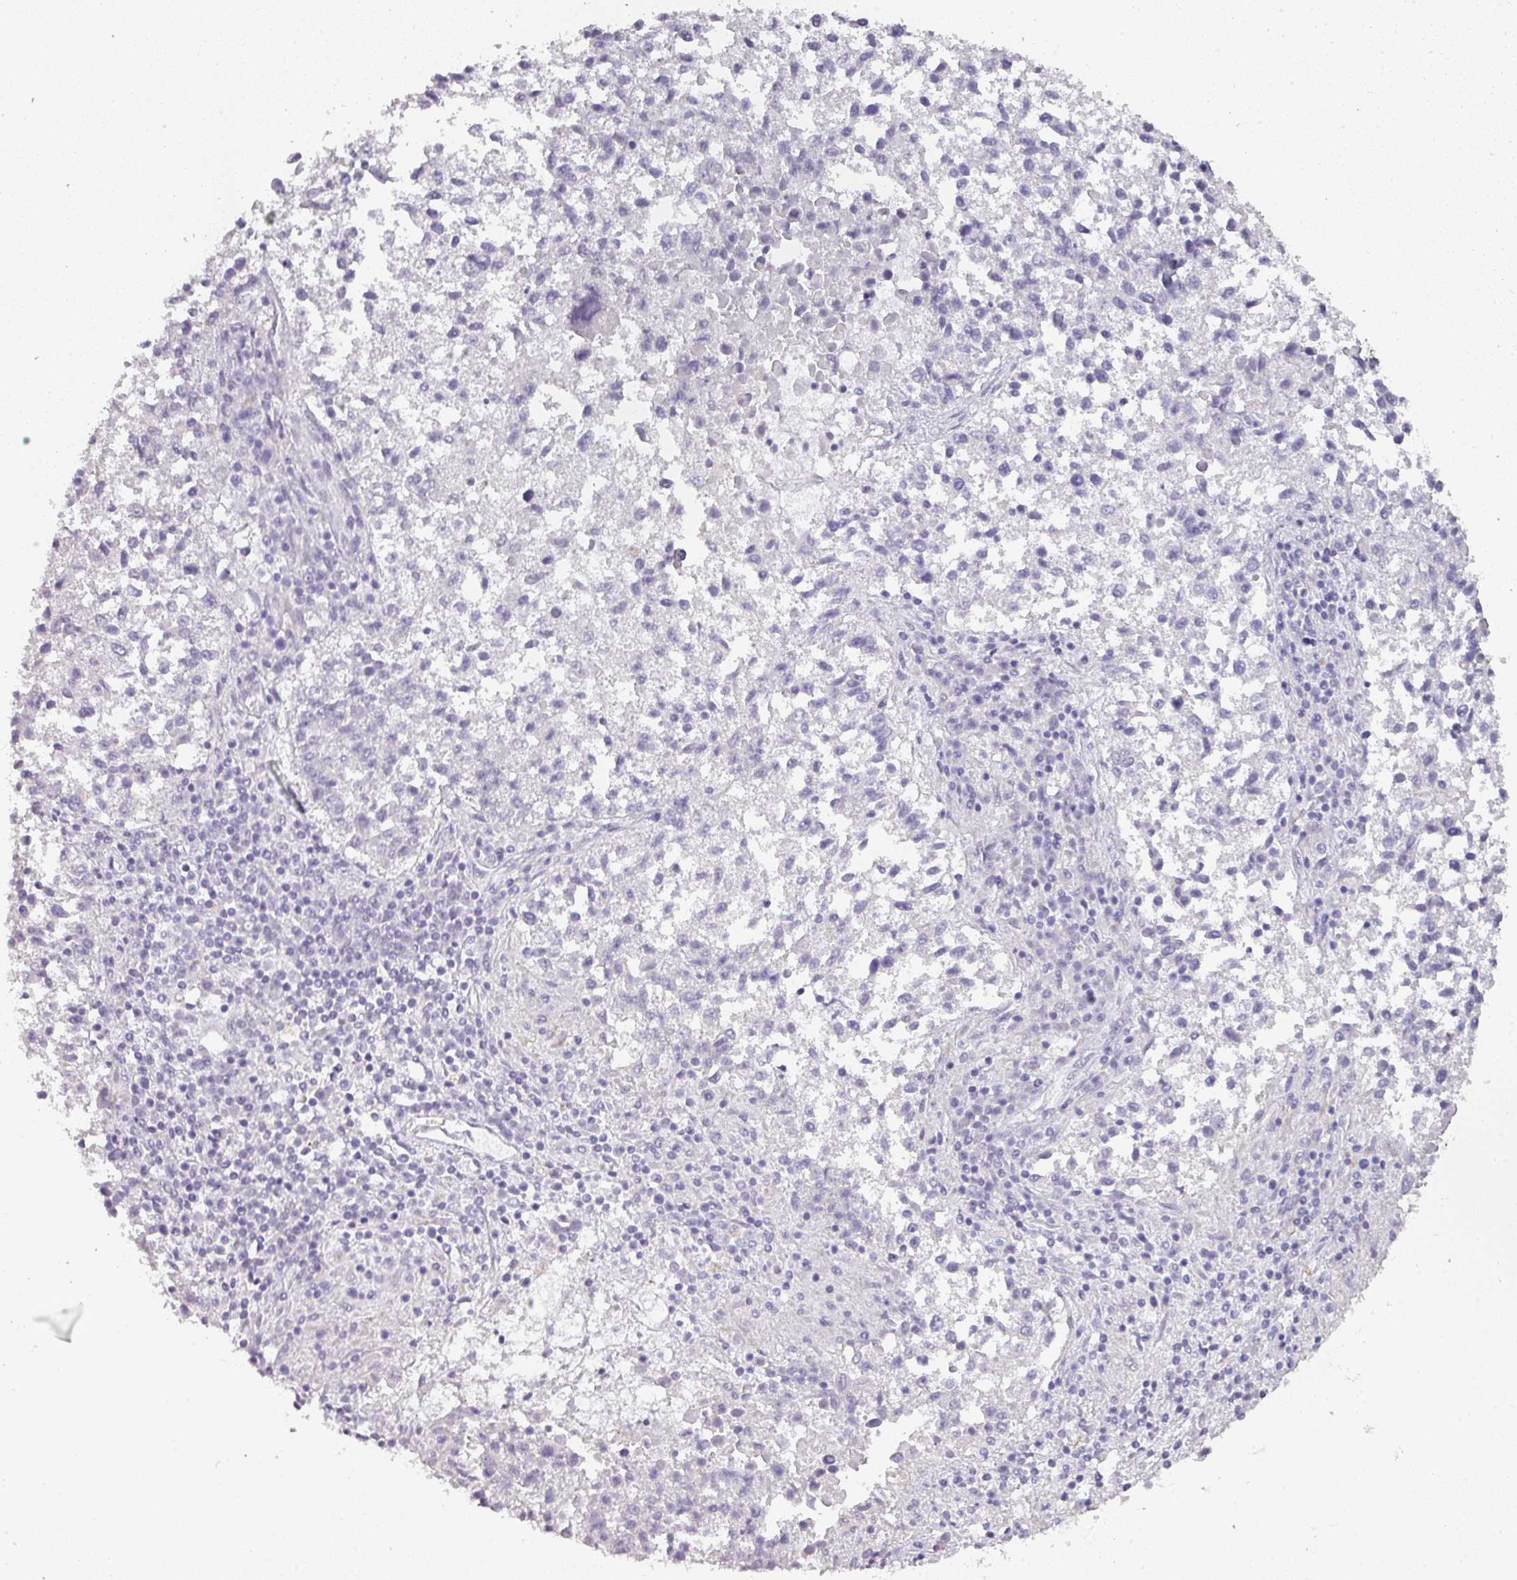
{"staining": {"intensity": "negative", "quantity": "none", "location": "none"}, "tissue": "lung cancer", "cell_type": "Tumor cells", "image_type": "cancer", "snomed": [{"axis": "morphology", "description": "Squamous cell carcinoma, NOS"}, {"axis": "topography", "description": "Lung"}], "caption": "Immunohistochemical staining of squamous cell carcinoma (lung) reveals no significant staining in tumor cells.", "gene": "CAMP", "patient": {"sex": "male", "age": 73}}